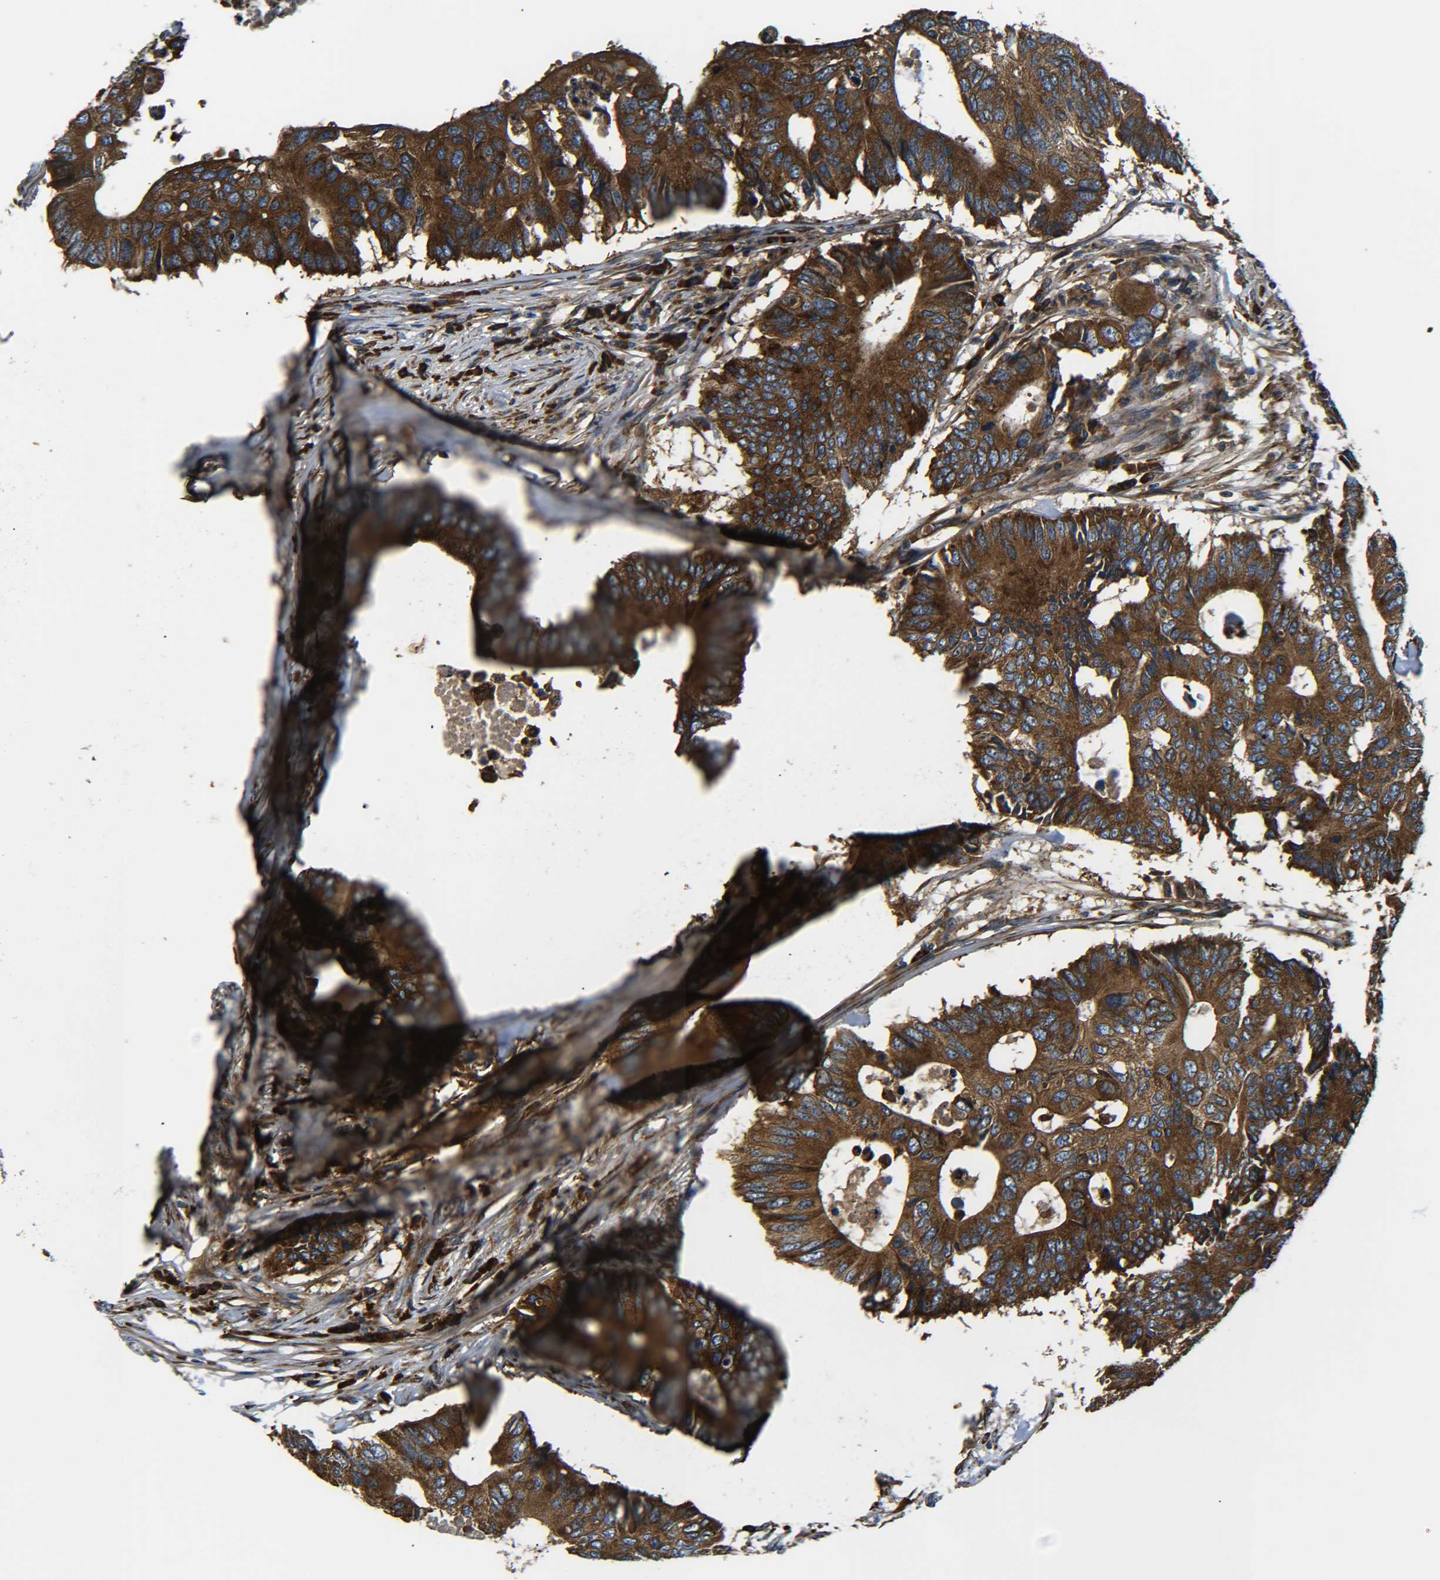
{"staining": {"intensity": "strong", "quantity": ">75%", "location": "cytoplasmic/membranous"}, "tissue": "colorectal cancer", "cell_type": "Tumor cells", "image_type": "cancer", "snomed": [{"axis": "morphology", "description": "Adenocarcinoma, NOS"}, {"axis": "topography", "description": "Colon"}], "caption": "Human adenocarcinoma (colorectal) stained with a brown dye exhibits strong cytoplasmic/membranous positive staining in about >75% of tumor cells.", "gene": "PREB", "patient": {"sex": "male", "age": 71}}